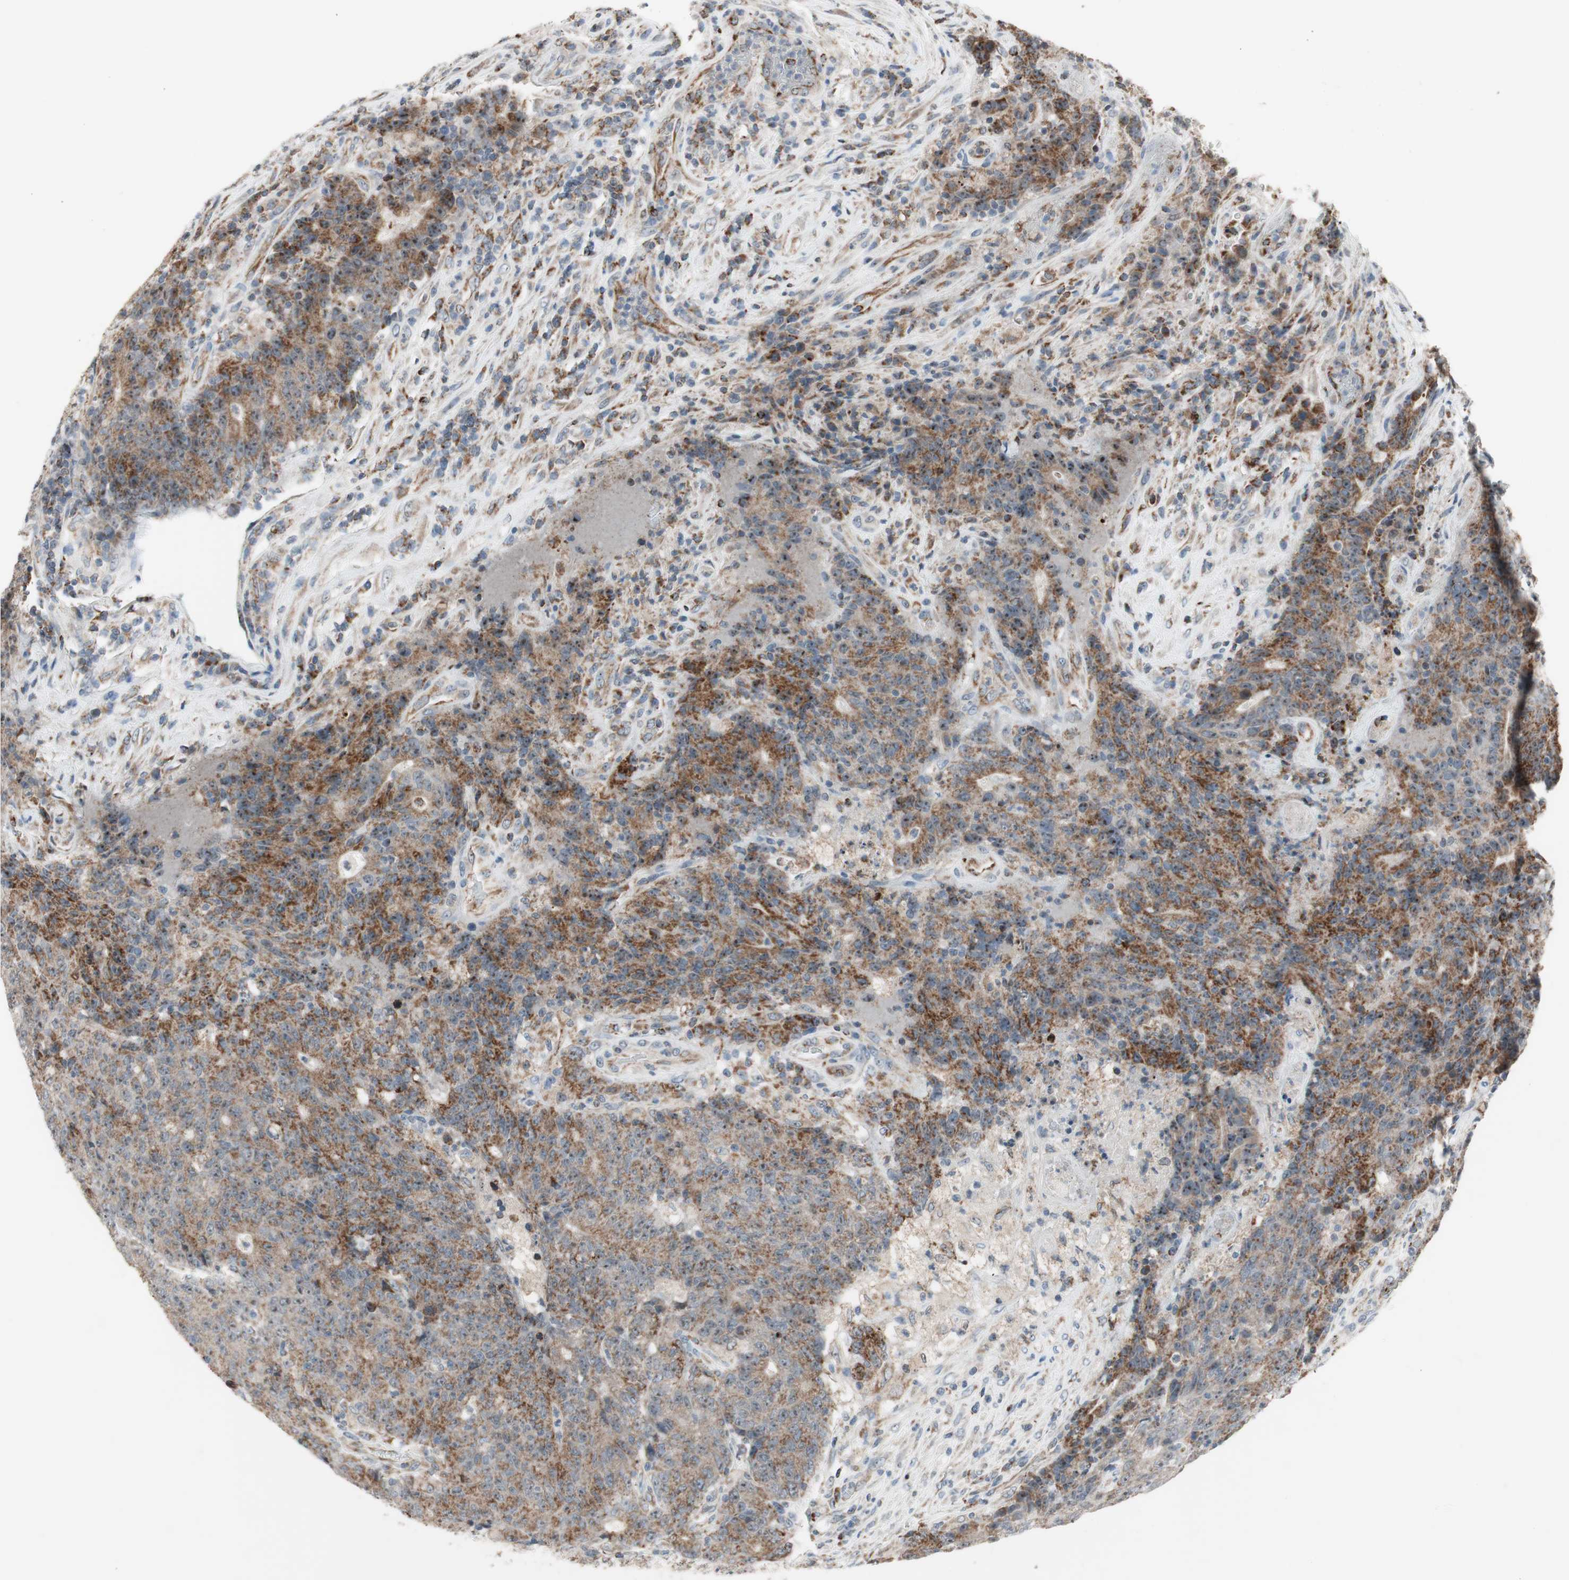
{"staining": {"intensity": "moderate", "quantity": ">75%", "location": "cytoplasmic/membranous"}, "tissue": "colorectal cancer", "cell_type": "Tumor cells", "image_type": "cancer", "snomed": [{"axis": "morphology", "description": "Normal tissue, NOS"}, {"axis": "morphology", "description": "Adenocarcinoma, NOS"}, {"axis": "topography", "description": "Colon"}], "caption": "Tumor cells demonstrate moderate cytoplasmic/membranous expression in approximately >75% of cells in colorectal adenocarcinoma.", "gene": "CPT1A", "patient": {"sex": "female", "age": 75}}